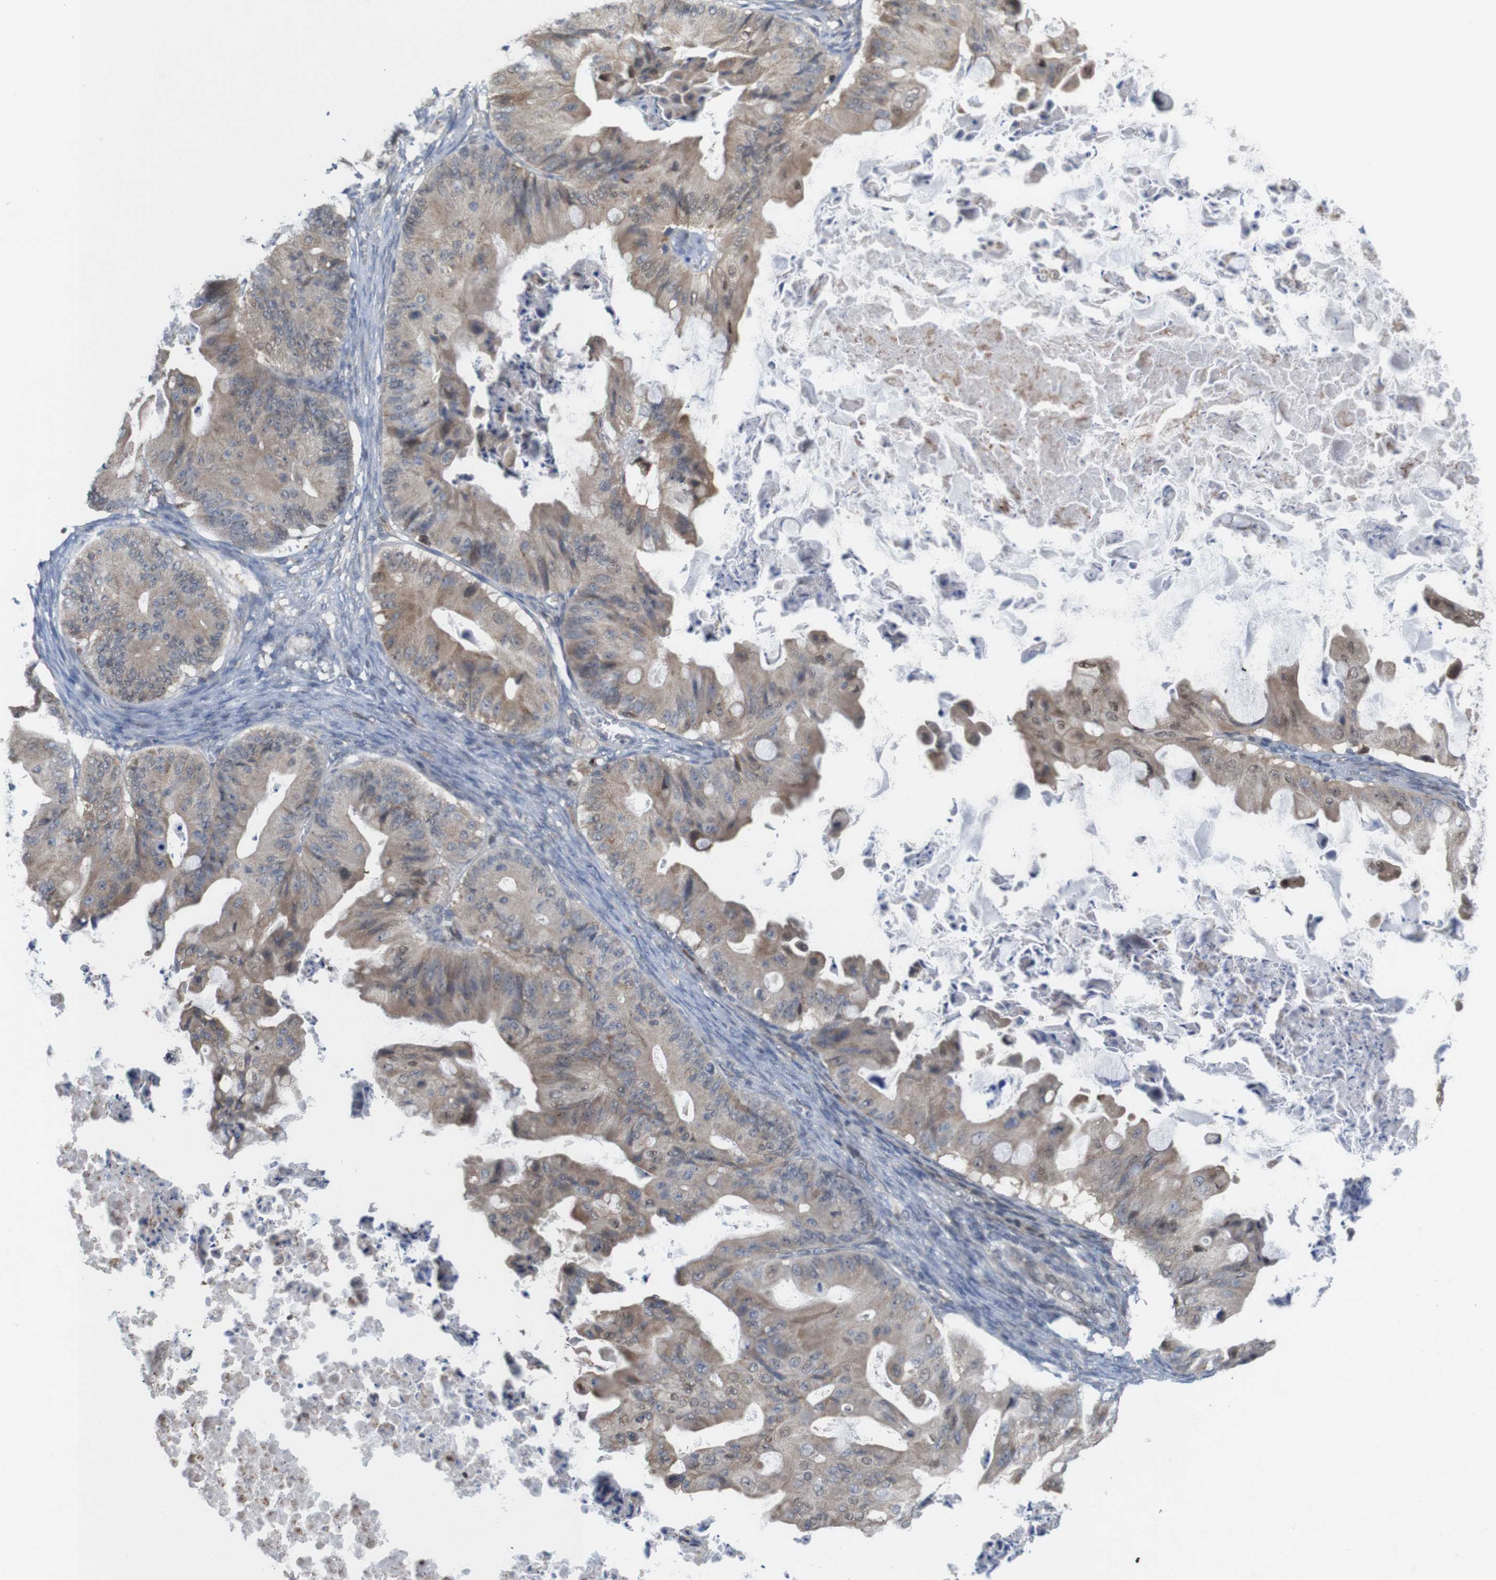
{"staining": {"intensity": "moderate", "quantity": ">75%", "location": "cytoplasmic/membranous,nuclear"}, "tissue": "ovarian cancer", "cell_type": "Tumor cells", "image_type": "cancer", "snomed": [{"axis": "morphology", "description": "Cystadenocarcinoma, mucinous, NOS"}, {"axis": "topography", "description": "Ovary"}], "caption": "Ovarian cancer tissue exhibits moderate cytoplasmic/membranous and nuclear staining in about >75% of tumor cells", "gene": "PNMA8A", "patient": {"sex": "female", "age": 37}}